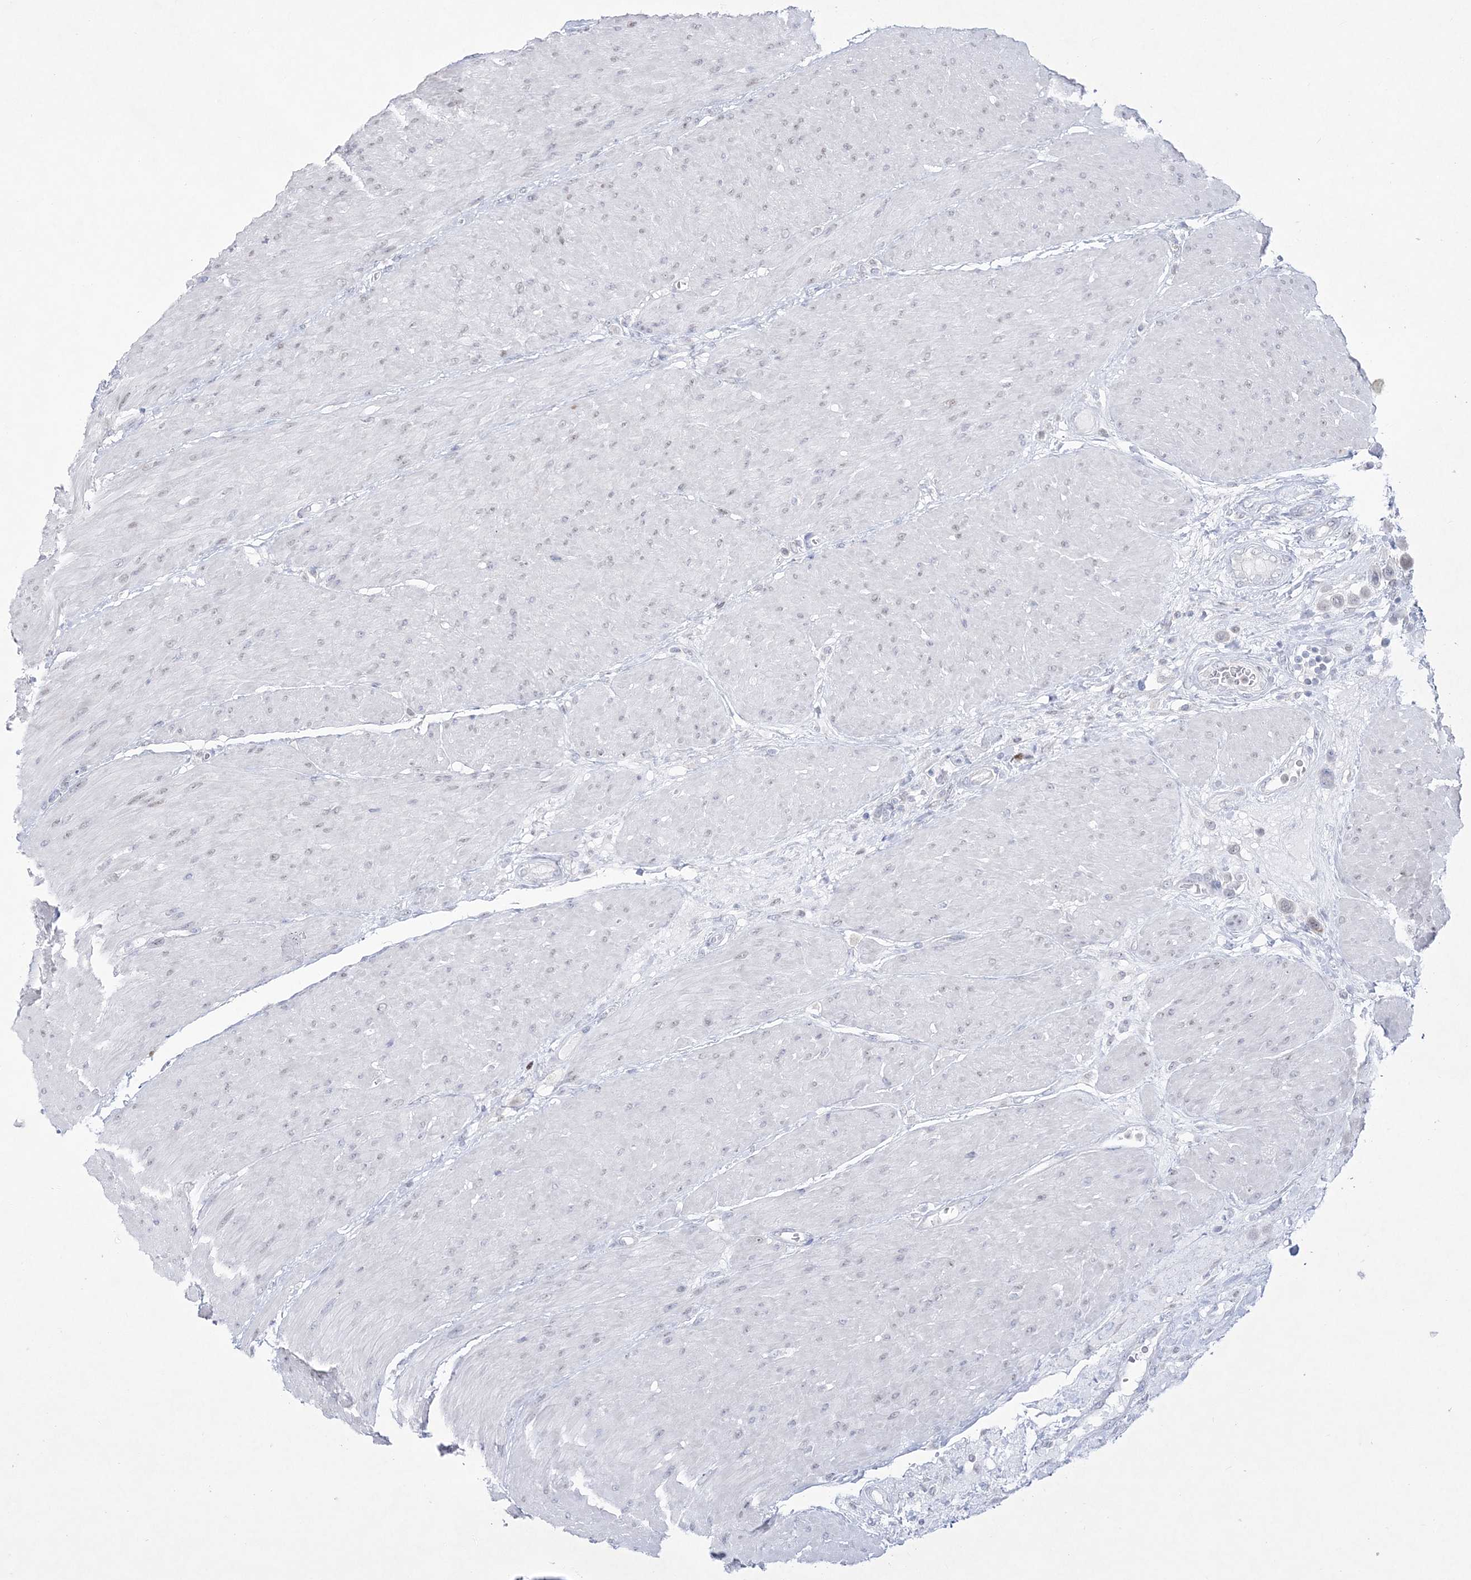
{"staining": {"intensity": "negative", "quantity": "none", "location": "none"}, "tissue": "urothelial cancer", "cell_type": "Tumor cells", "image_type": "cancer", "snomed": [{"axis": "morphology", "description": "Urothelial carcinoma, High grade"}, {"axis": "topography", "description": "Urinary bladder"}], "caption": "Protein analysis of urothelial carcinoma (high-grade) demonstrates no significant positivity in tumor cells. (DAB IHC, high magnification).", "gene": "WDR27", "patient": {"sex": "male", "age": 50}}